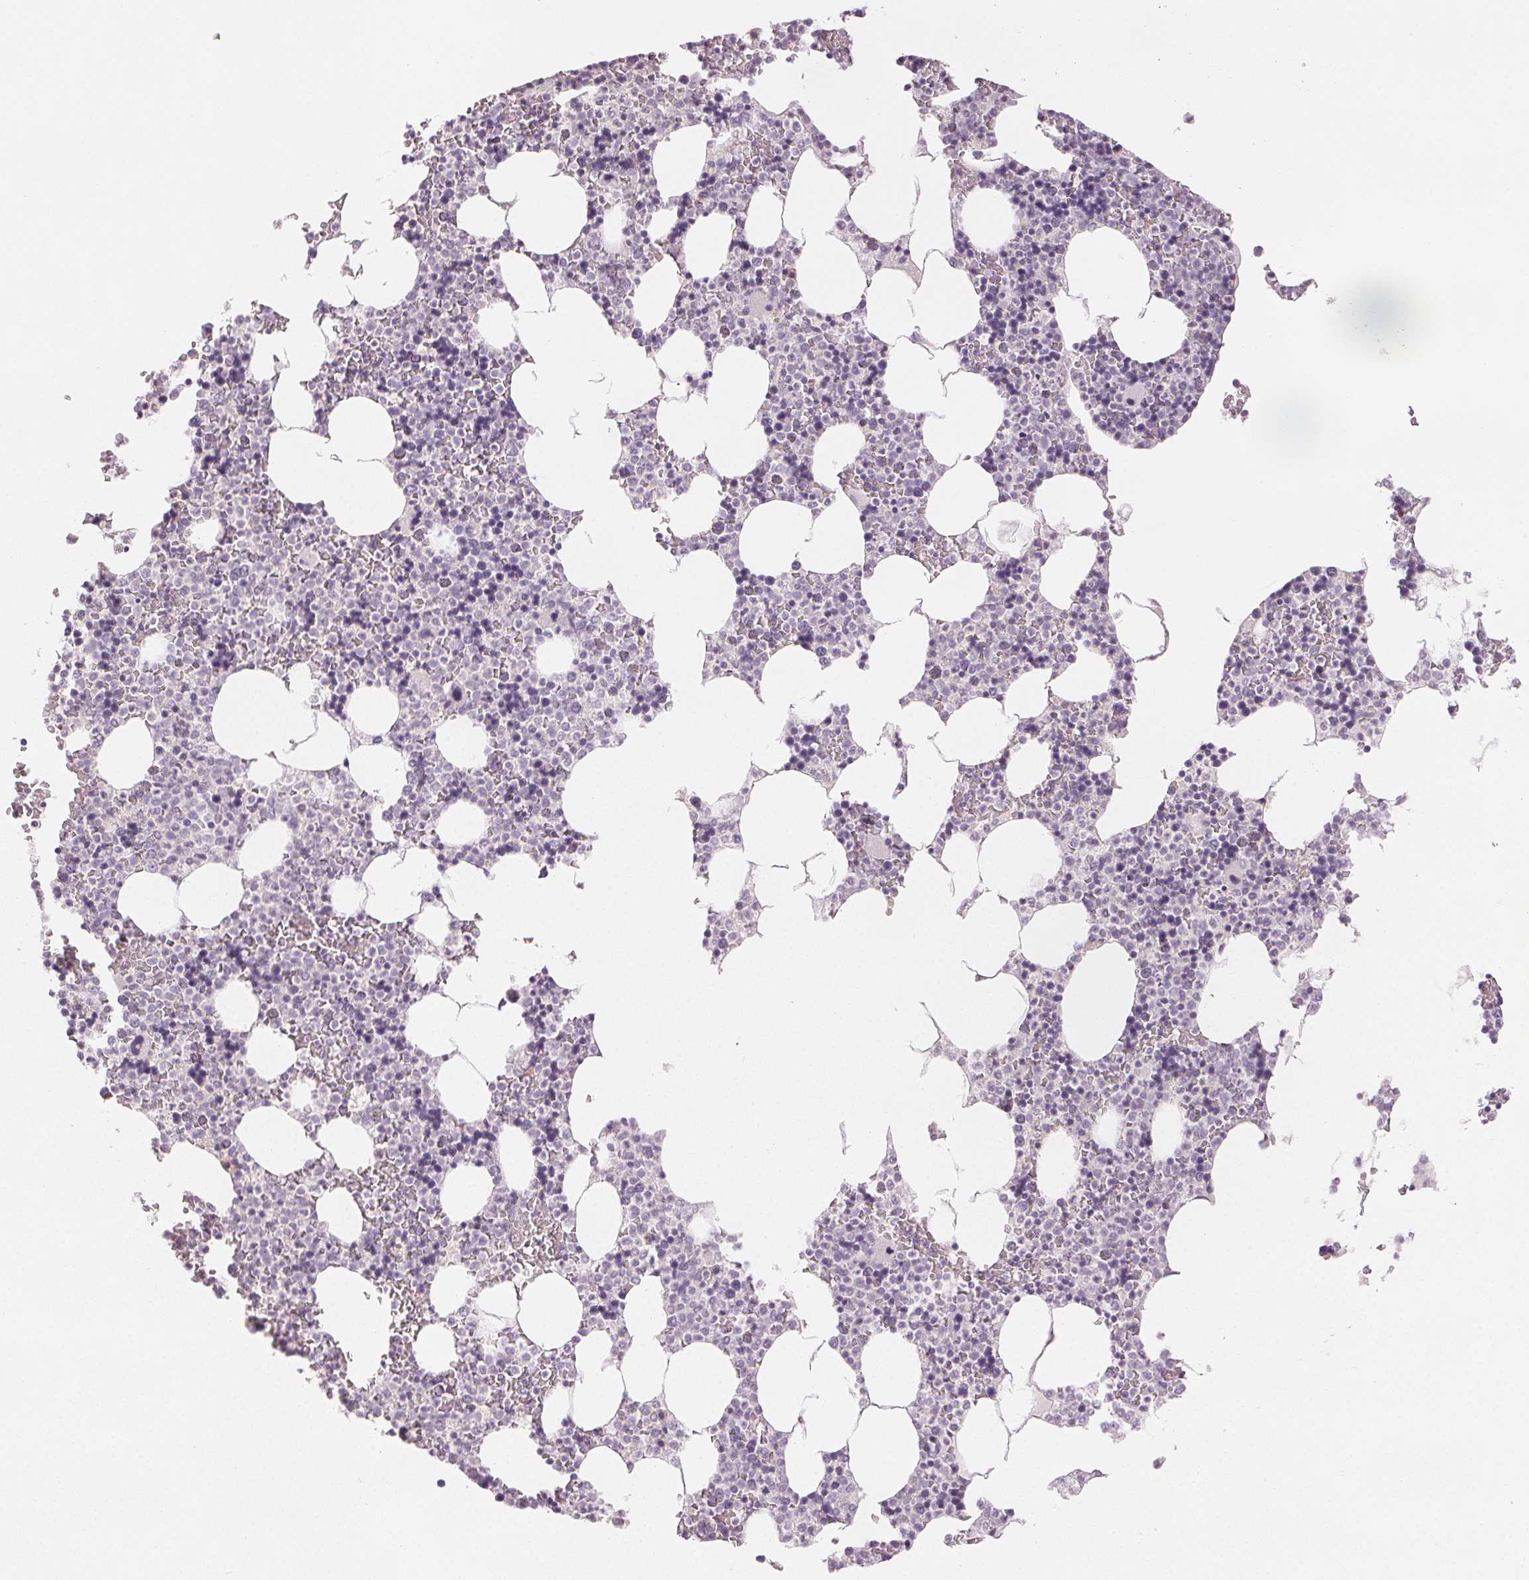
{"staining": {"intensity": "negative", "quantity": "none", "location": "none"}, "tissue": "bone marrow", "cell_type": "Hematopoietic cells", "image_type": "normal", "snomed": [{"axis": "morphology", "description": "Normal tissue, NOS"}, {"axis": "topography", "description": "Bone marrow"}], "caption": "The histopathology image displays no staining of hematopoietic cells in normal bone marrow. Brightfield microscopy of immunohistochemistry (IHC) stained with DAB (3,3'-diaminobenzidine) (brown) and hematoxylin (blue), captured at high magnification.", "gene": "SCGN", "patient": {"sex": "female", "age": 42}}